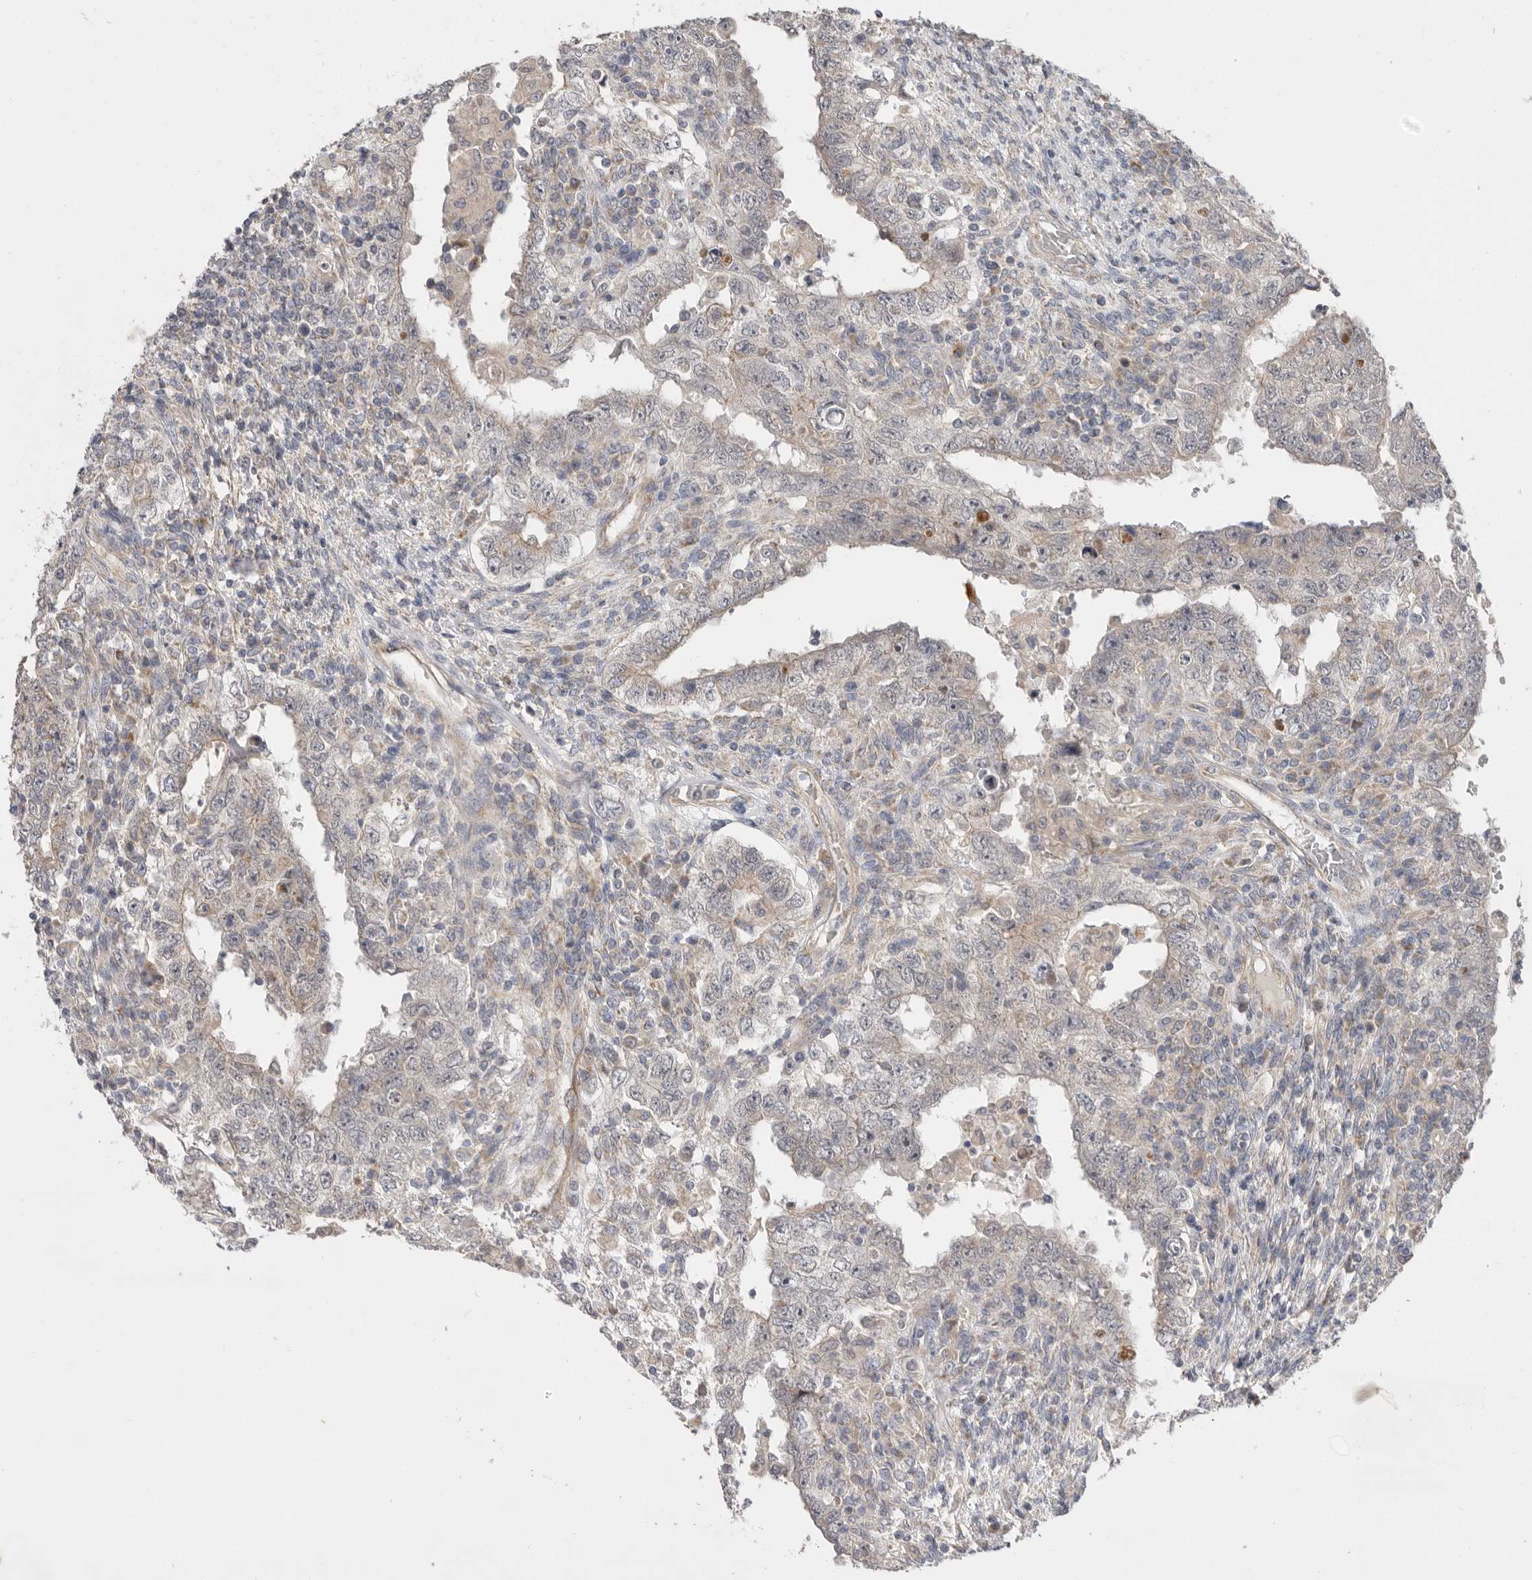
{"staining": {"intensity": "weak", "quantity": "25%-75%", "location": "cytoplasmic/membranous"}, "tissue": "testis cancer", "cell_type": "Tumor cells", "image_type": "cancer", "snomed": [{"axis": "morphology", "description": "Carcinoma, Embryonal, NOS"}, {"axis": "topography", "description": "Testis"}], "caption": "Immunohistochemical staining of human testis cancer (embryonal carcinoma) demonstrates weak cytoplasmic/membranous protein expression in about 25%-75% of tumor cells.", "gene": "MTFR1L", "patient": {"sex": "male", "age": 26}}